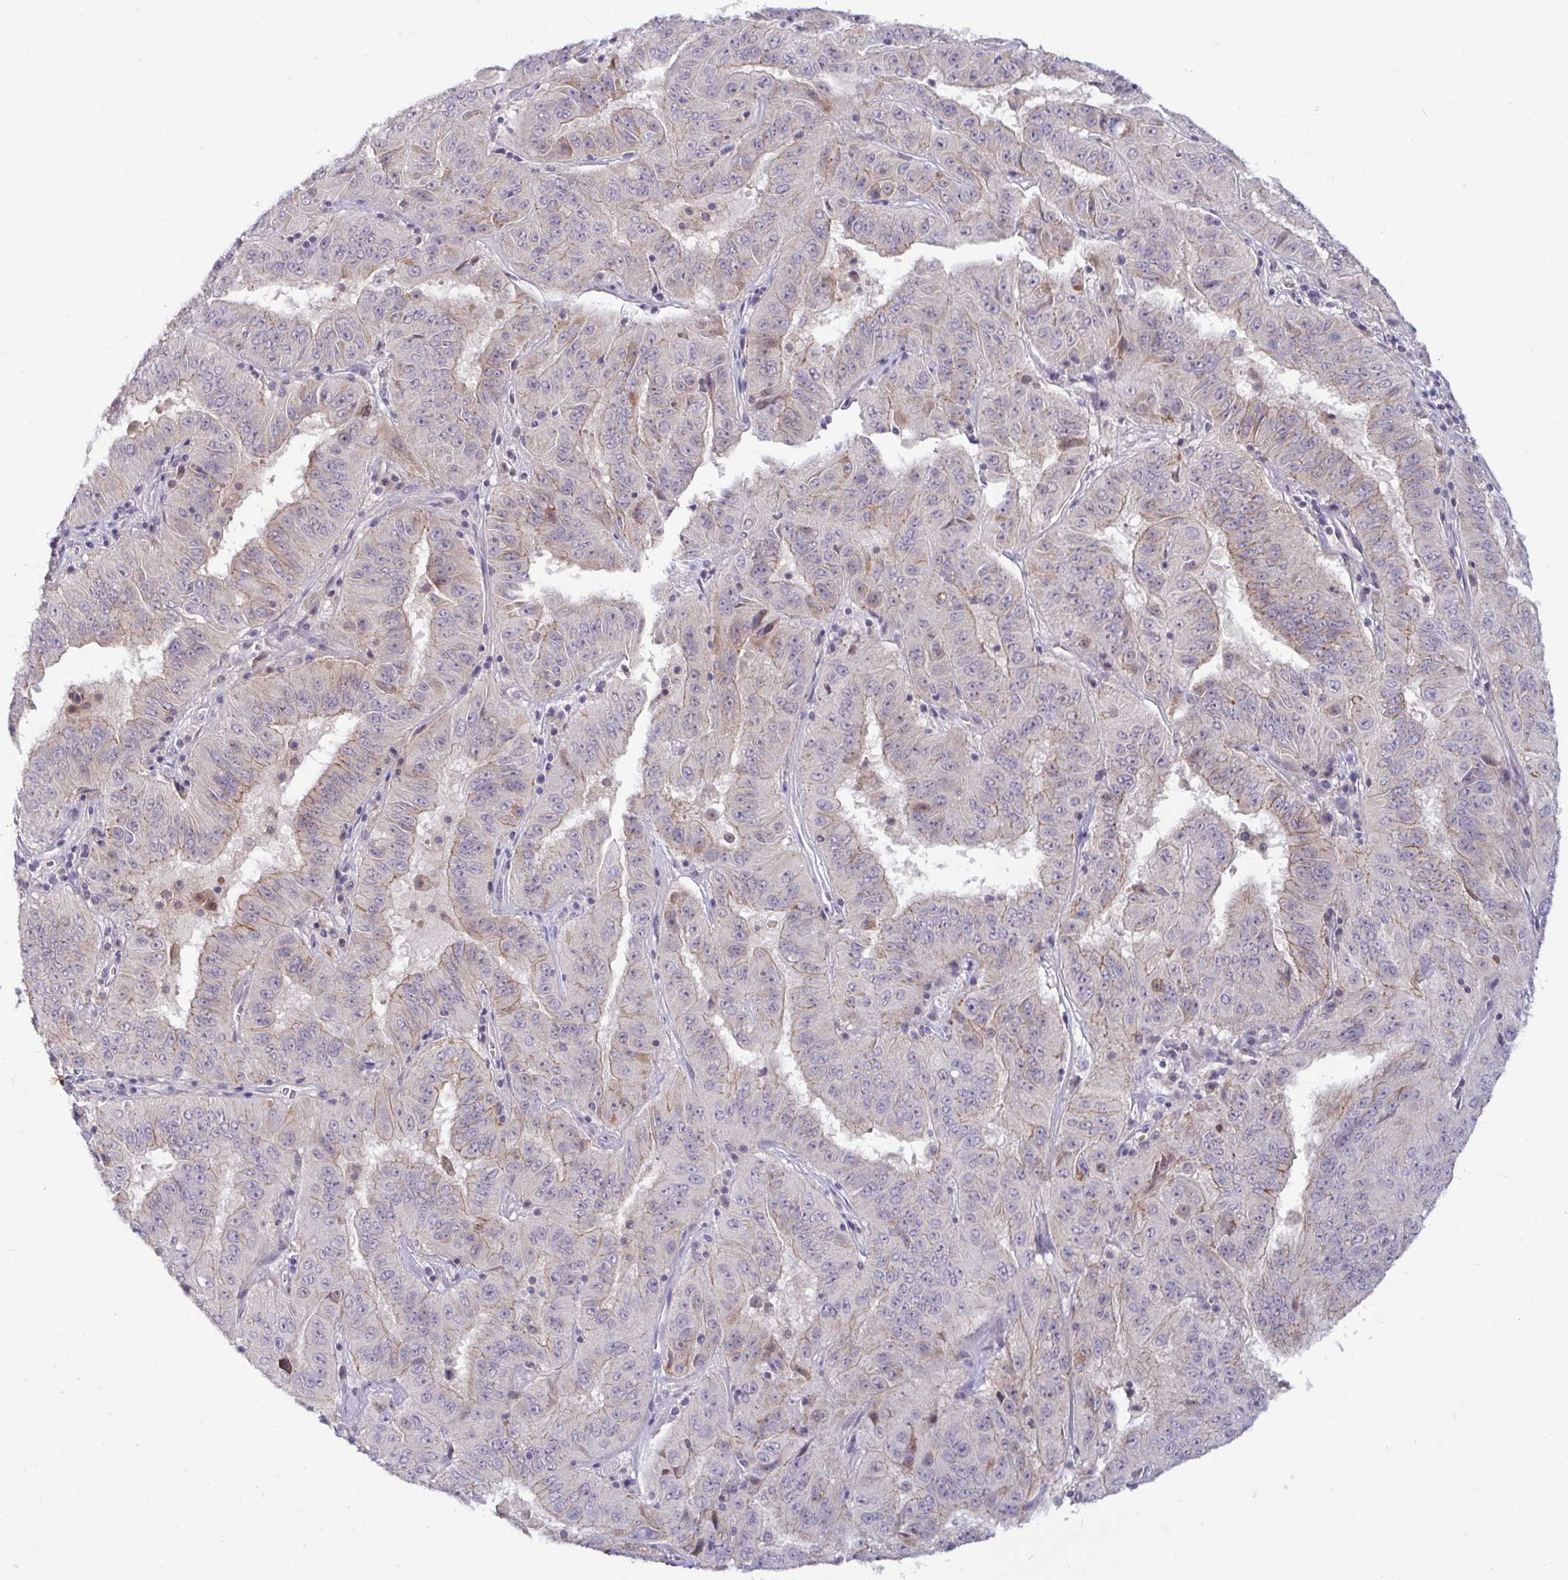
{"staining": {"intensity": "weak", "quantity": "<25%", "location": "cytoplasmic/membranous"}, "tissue": "pancreatic cancer", "cell_type": "Tumor cells", "image_type": "cancer", "snomed": [{"axis": "morphology", "description": "Adenocarcinoma, NOS"}, {"axis": "topography", "description": "Pancreas"}], "caption": "This is an immunohistochemistry (IHC) micrograph of pancreatic adenocarcinoma. There is no positivity in tumor cells.", "gene": "GSTM1", "patient": {"sex": "male", "age": 63}}